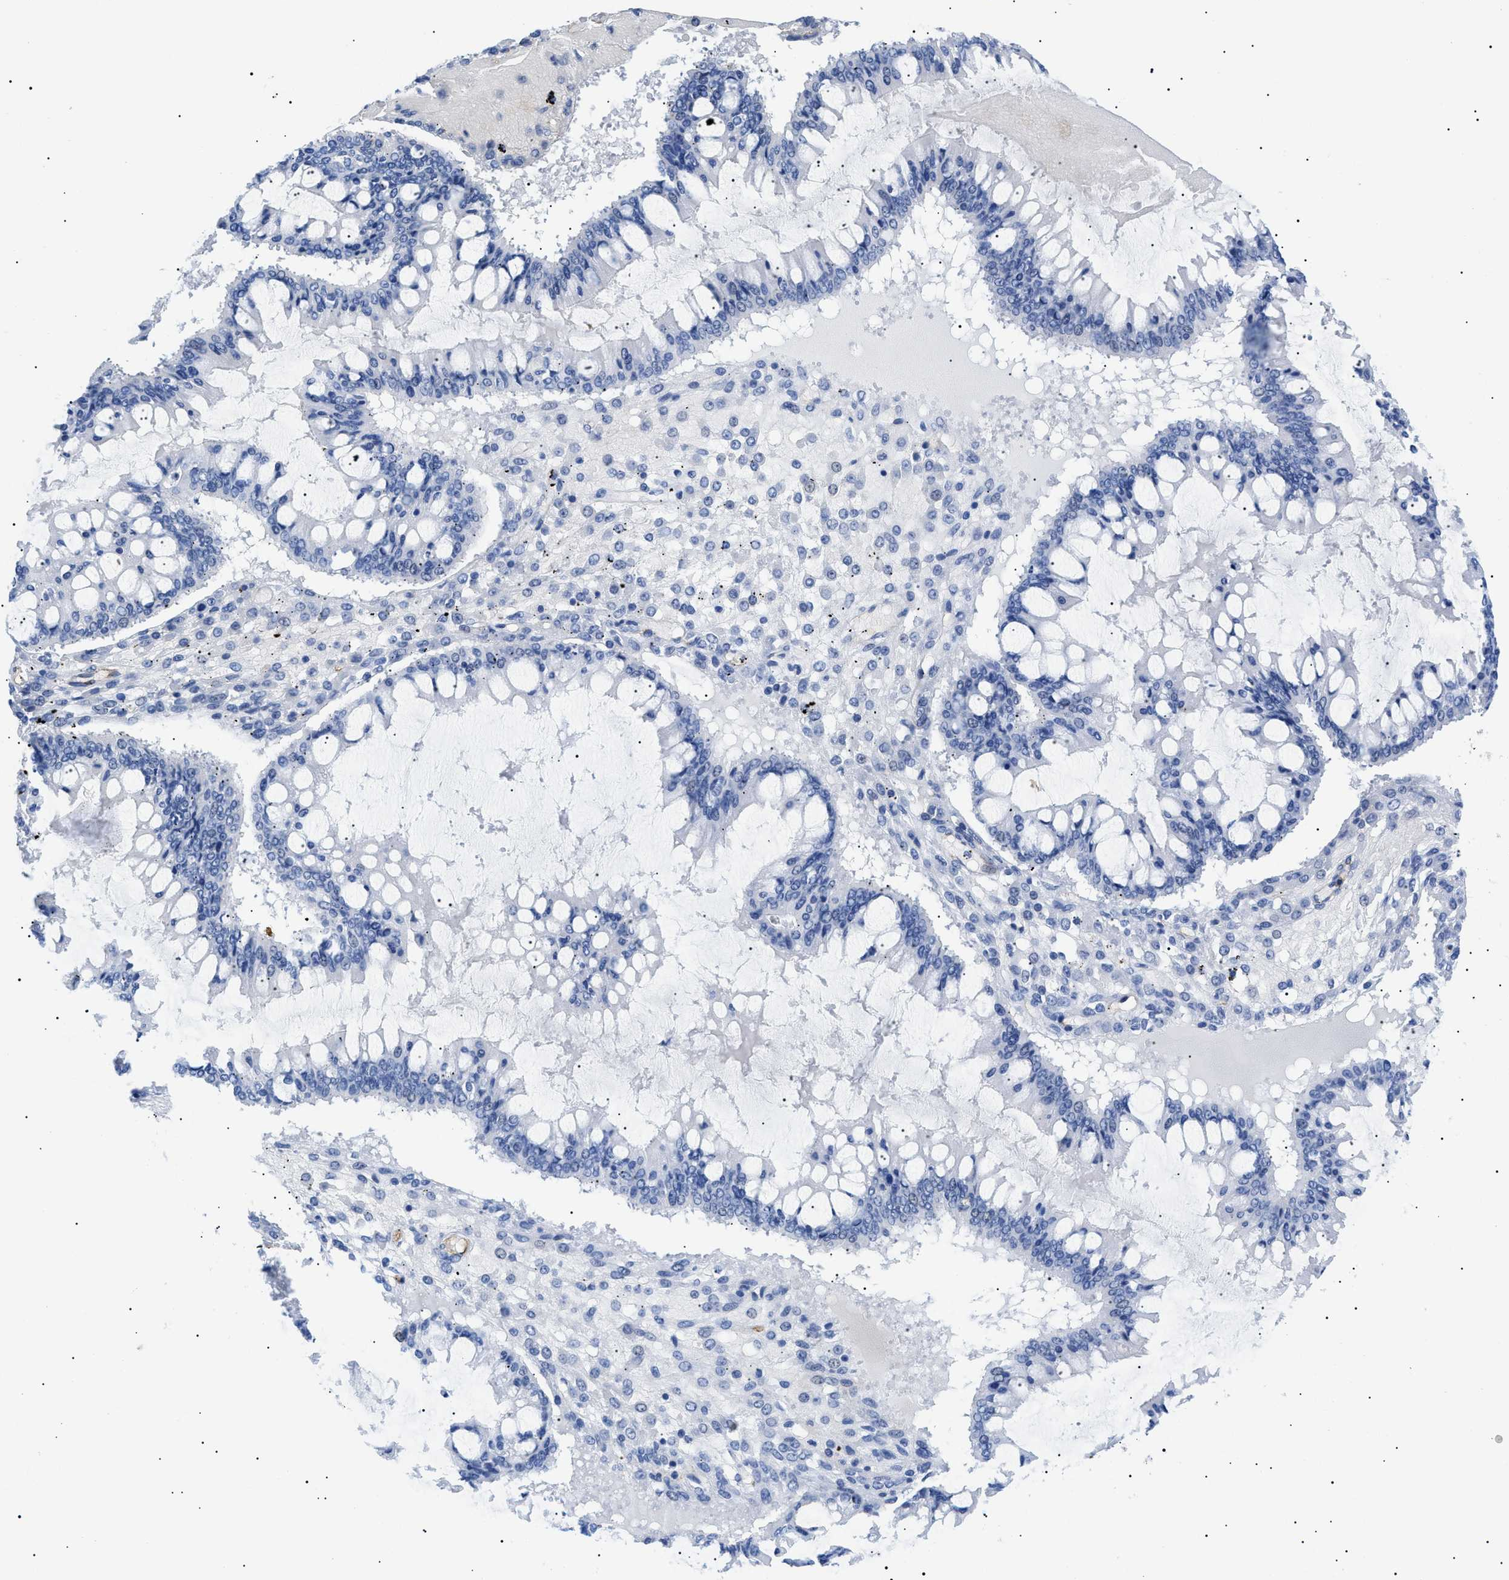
{"staining": {"intensity": "negative", "quantity": "none", "location": "none"}, "tissue": "ovarian cancer", "cell_type": "Tumor cells", "image_type": "cancer", "snomed": [{"axis": "morphology", "description": "Cystadenocarcinoma, mucinous, NOS"}, {"axis": "topography", "description": "Ovary"}], "caption": "Protein analysis of mucinous cystadenocarcinoma (ovarian) reveals no significant positivity in tumor cells. (Stains: DAB IHC with hematoxylin counter stain, Microscopy: brightfield microscopy at high magnification).", "gene": "PODXL", "patient": {"sex": "female", "age": 73}}